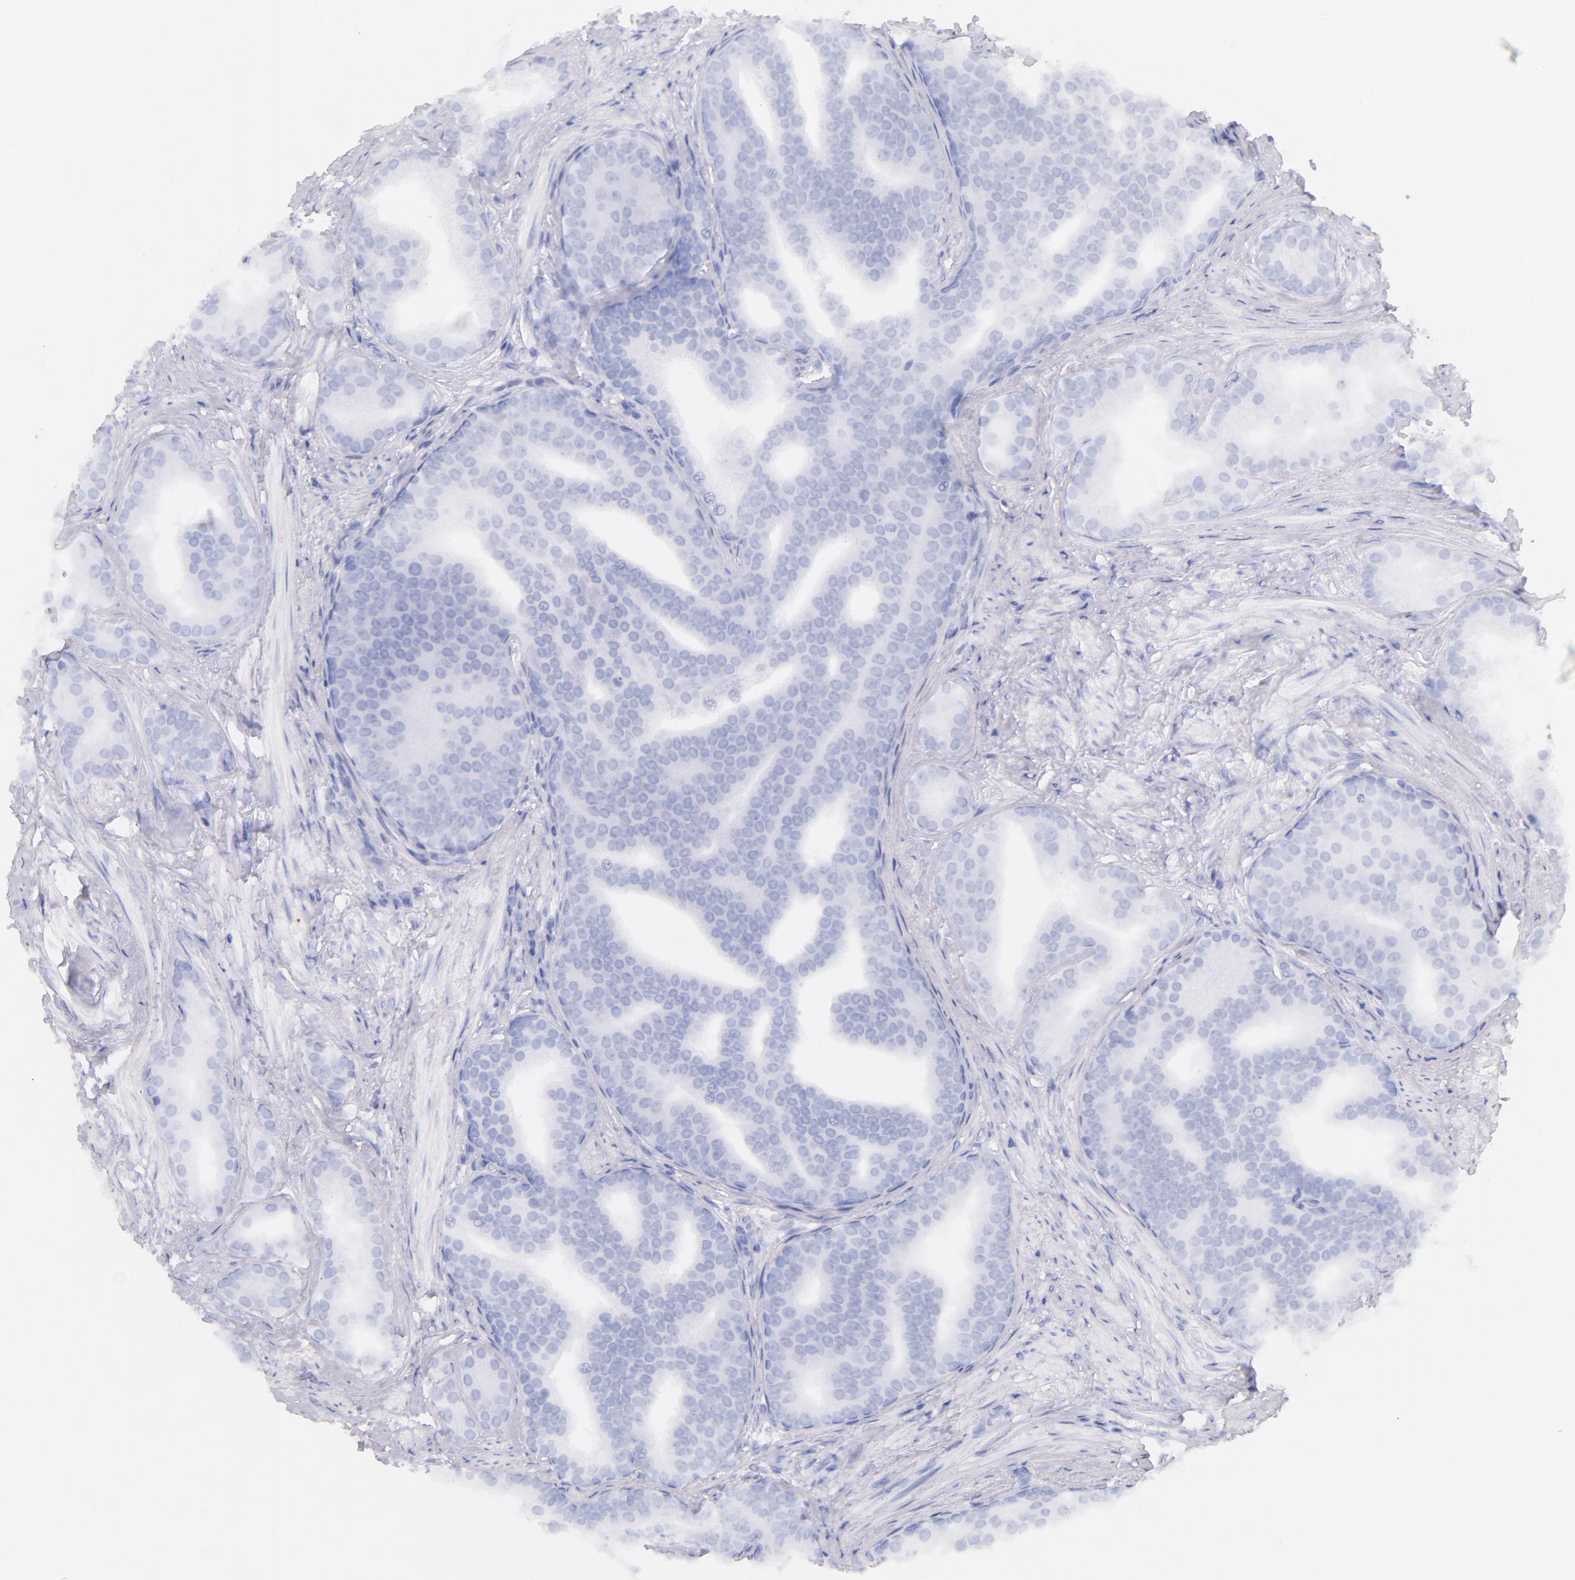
{"staining": {"intensity": "negative", "quantity": "none", "location": "none"}, "tissue": "prostate cancer", "cell_type": "Tumor cells", "image_type": "cancer", "snomed": [{"axis": "morphology", "description": "Adenocarcinoma, Low grade"}, {"axis": "topography", "description": "Prostate"}], "caption": "This is an immunohistochemistry micrograph of prostate cancer (low-grade adenocarcinoma). There is no staining in tumor cells.", "gene": "CD44", "patient": {"sex": "male", "age": 71}}